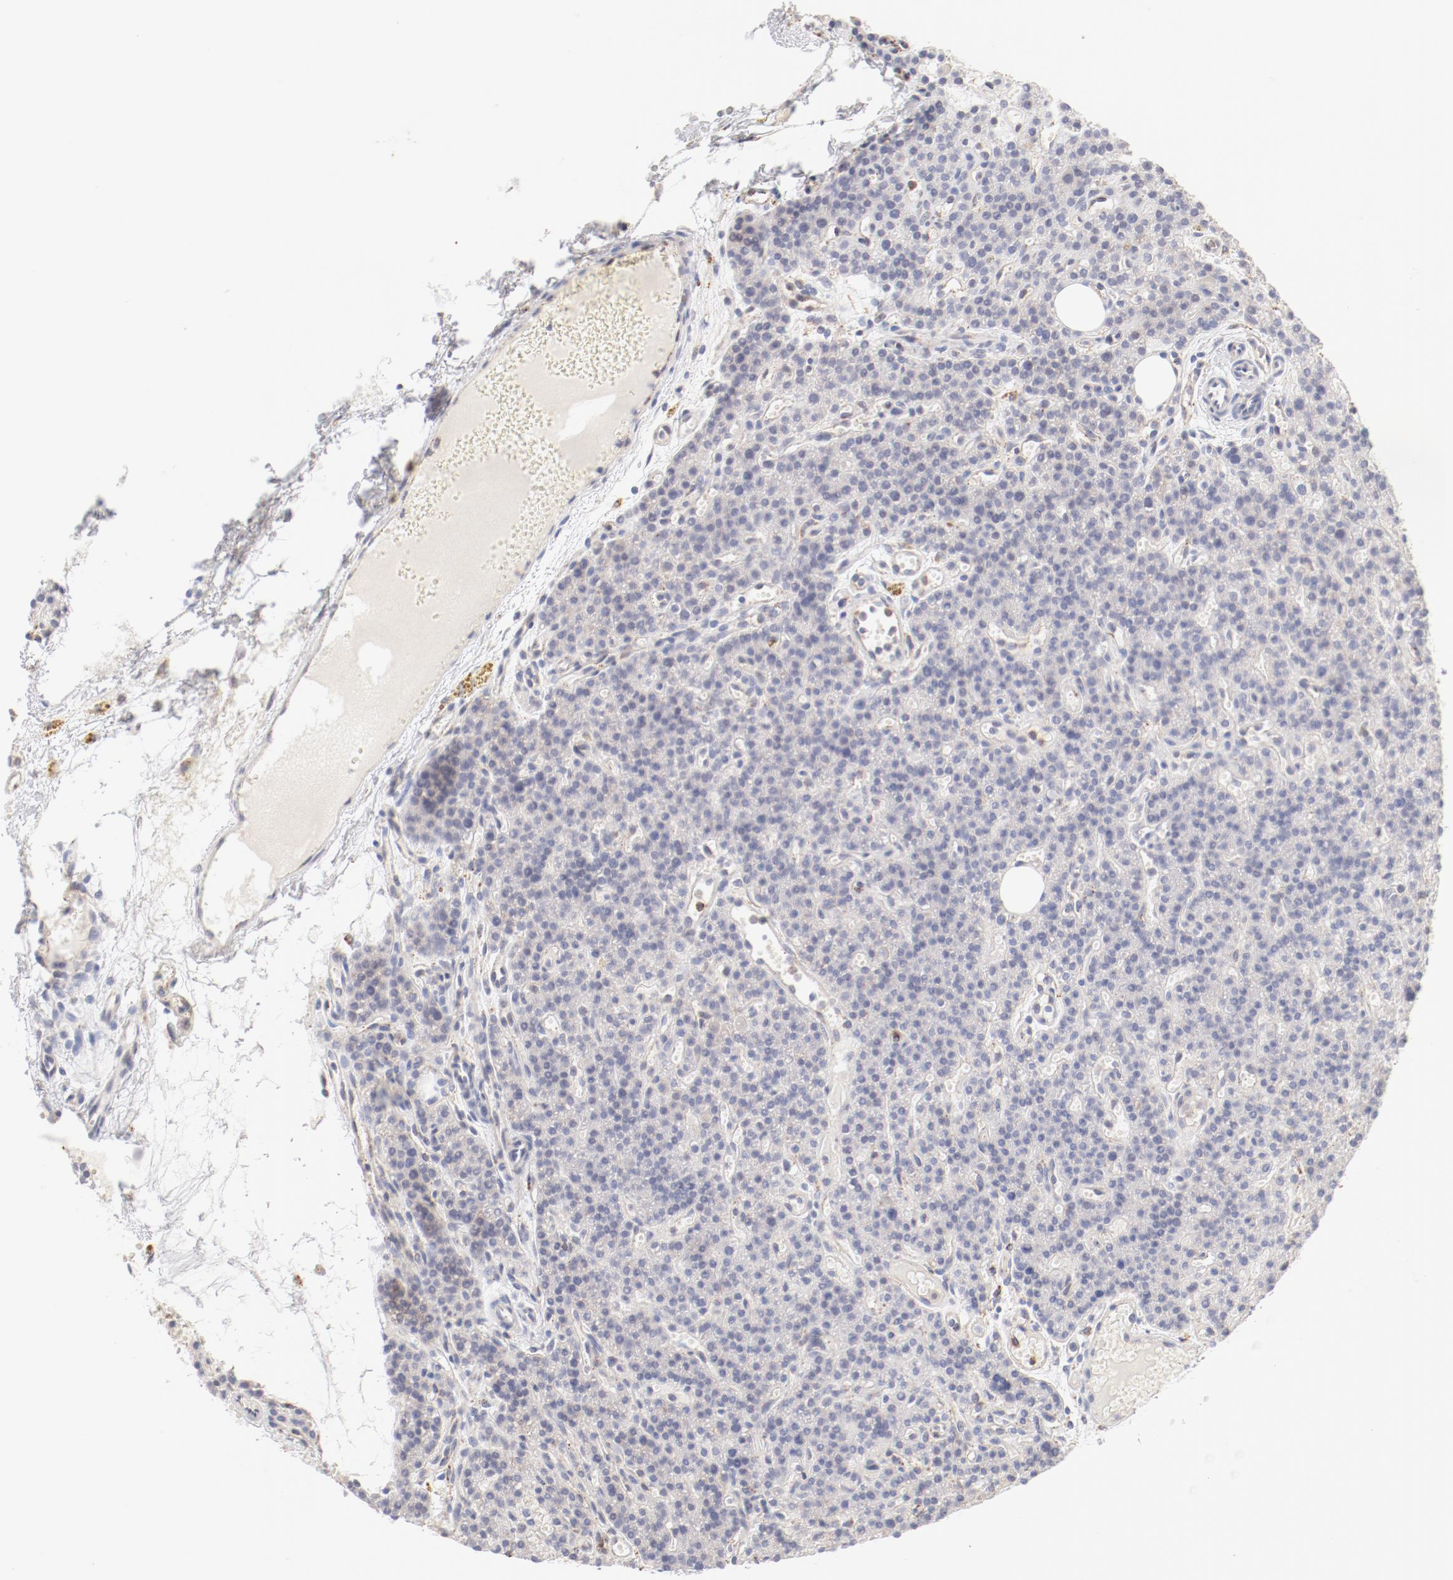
{"staining": {"intensity": "negative", "quantity": "none", "location": "none"}, "tissue": "parathyroid gland", "cell_type": "Glandular cells", "image_type": "normal", "snomed": [{"axis": "morphology", "description": "Normal tissue, NOS"}, {"axis": "topography", "description": "Parathyroid gland"}], "caption": "Parathyroid gland stained for a protein using immunohistochemistry demonstrates no staining glandular cells.", "gene": "CTSH", "patient": {"sex": "male", "age": 25}}